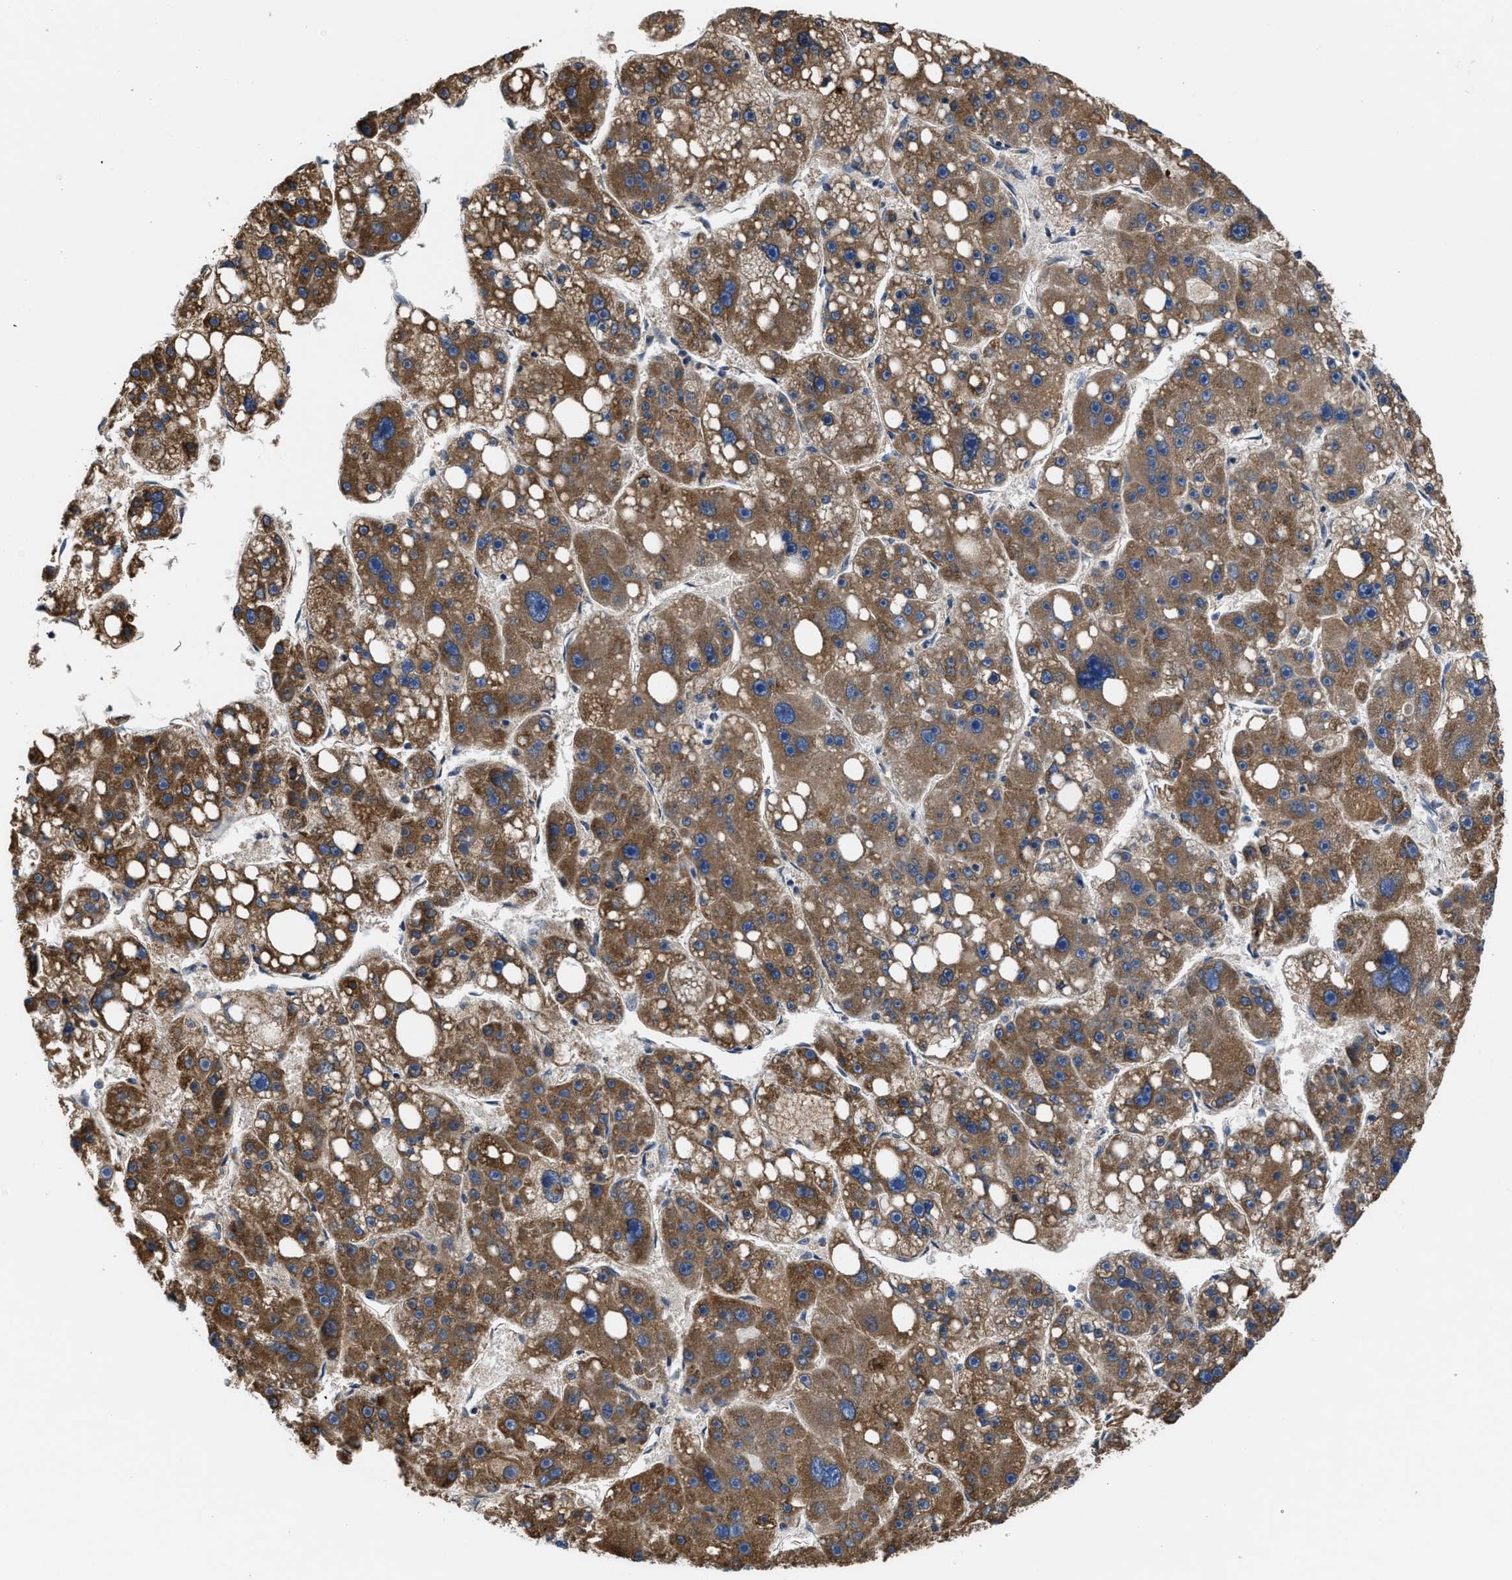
{"staining": {"intensity": "moderate", "quantity": ">75%", "location": "cytoplasmic/membranous"}, "tissue": "liver cancer", "cell_type": "Tumor cells", "image_type": "cancer", "snomed": [{"axis": "morphology", "description": "Carcinoma, Hepatocellular, NOS"}, {"axis": "topography", "description": "Liver"}], "caption": "This image exhibits IHC staining of liver cancer (hepatocellular carcinoma), with medium moderate cytoplasmic/membranous staining in about >75% of tumor cells.", "gene": "CEP128", "patient": {"sex": "female", "age": 61}}